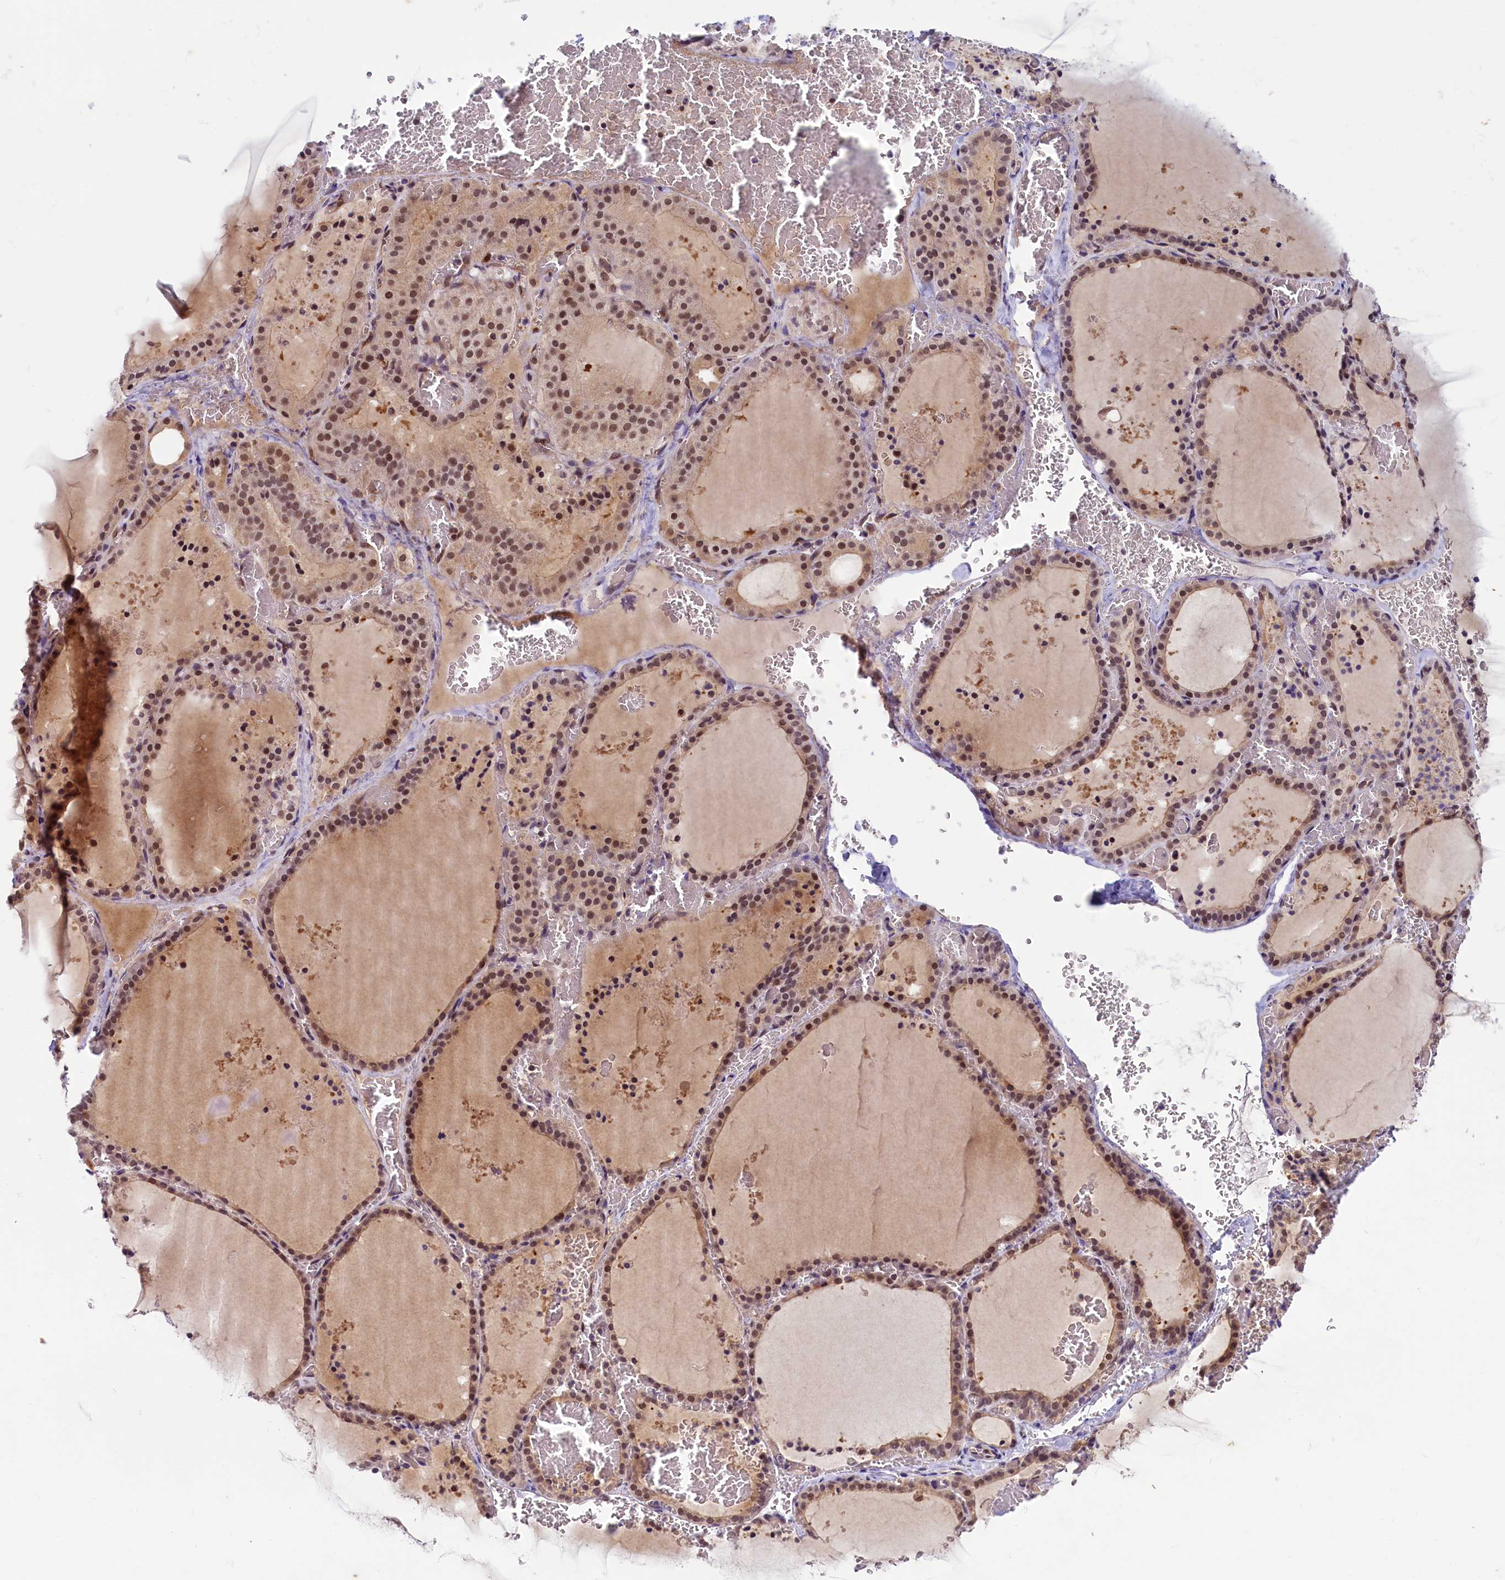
{"staining": {"intensity": "moderate", "quantity": ">75%", "location": "nuclear"}, "tissue": "thyroid gland", "cell_type": "Glandular cells", "image_type": "normal", "snomed": [{"axis": "morphology", "description": "Normal tissue, NOS"}, {"axis": "topography", "description": "Thyroid gland"}], "caption": "This photomicrograph shows unremarkable thyroid gland stained with immunohistochemistry (IHC) to label a protein in brown. The nuclear of glandular cells show moderate positivity for the protein. Nuclei are counter-stained blue.", "gene": "SLC7A6OS", "patient": {"sex": "female", "age": 39}}